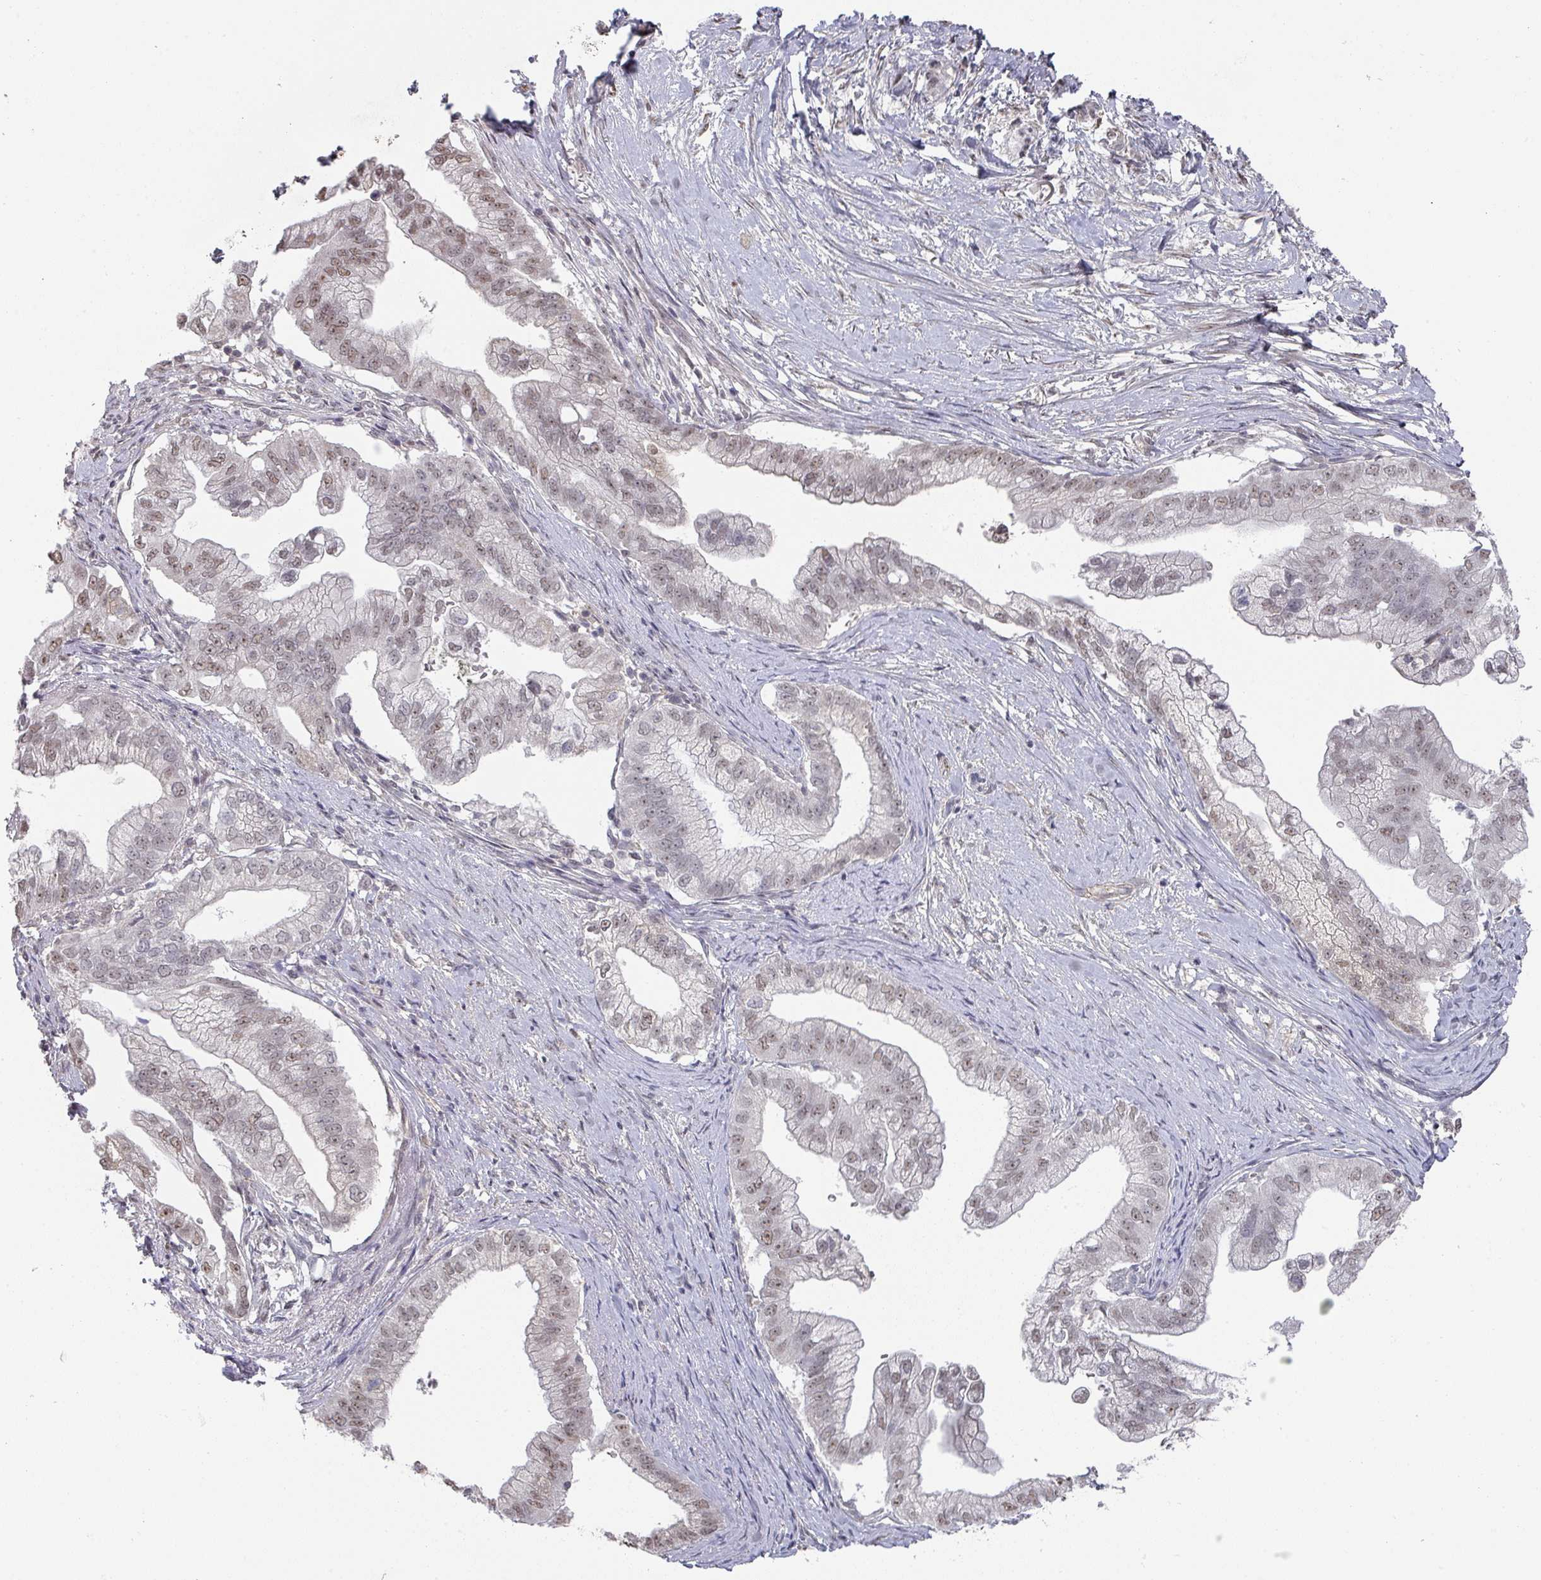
{"staining": {"intensity": "weak", "quantity": "25%-75%", "location": "nuclear"}, "tissue": "pancreatic cancer", "cell_type": "Tumor cells", "image_type": "cancer", "snomed": [{"axis": "morphology", "description": "Adenocarcinoma, NOS"}, {"axis": "topography", "description": "Pancreas"}], "caption": "Immunohistochemistry (DAB (3,3'-diaminobenzidine)) staining of human adenocarcinoma (pancreatic) demonstrates weak nuclear protein expression in about 25%-75% of tumor cells. (Brightfield microscopy of DAB IHC at high magnification).", "gene": "ZNF654", "patient": {"sex": "male", "age": 70}}